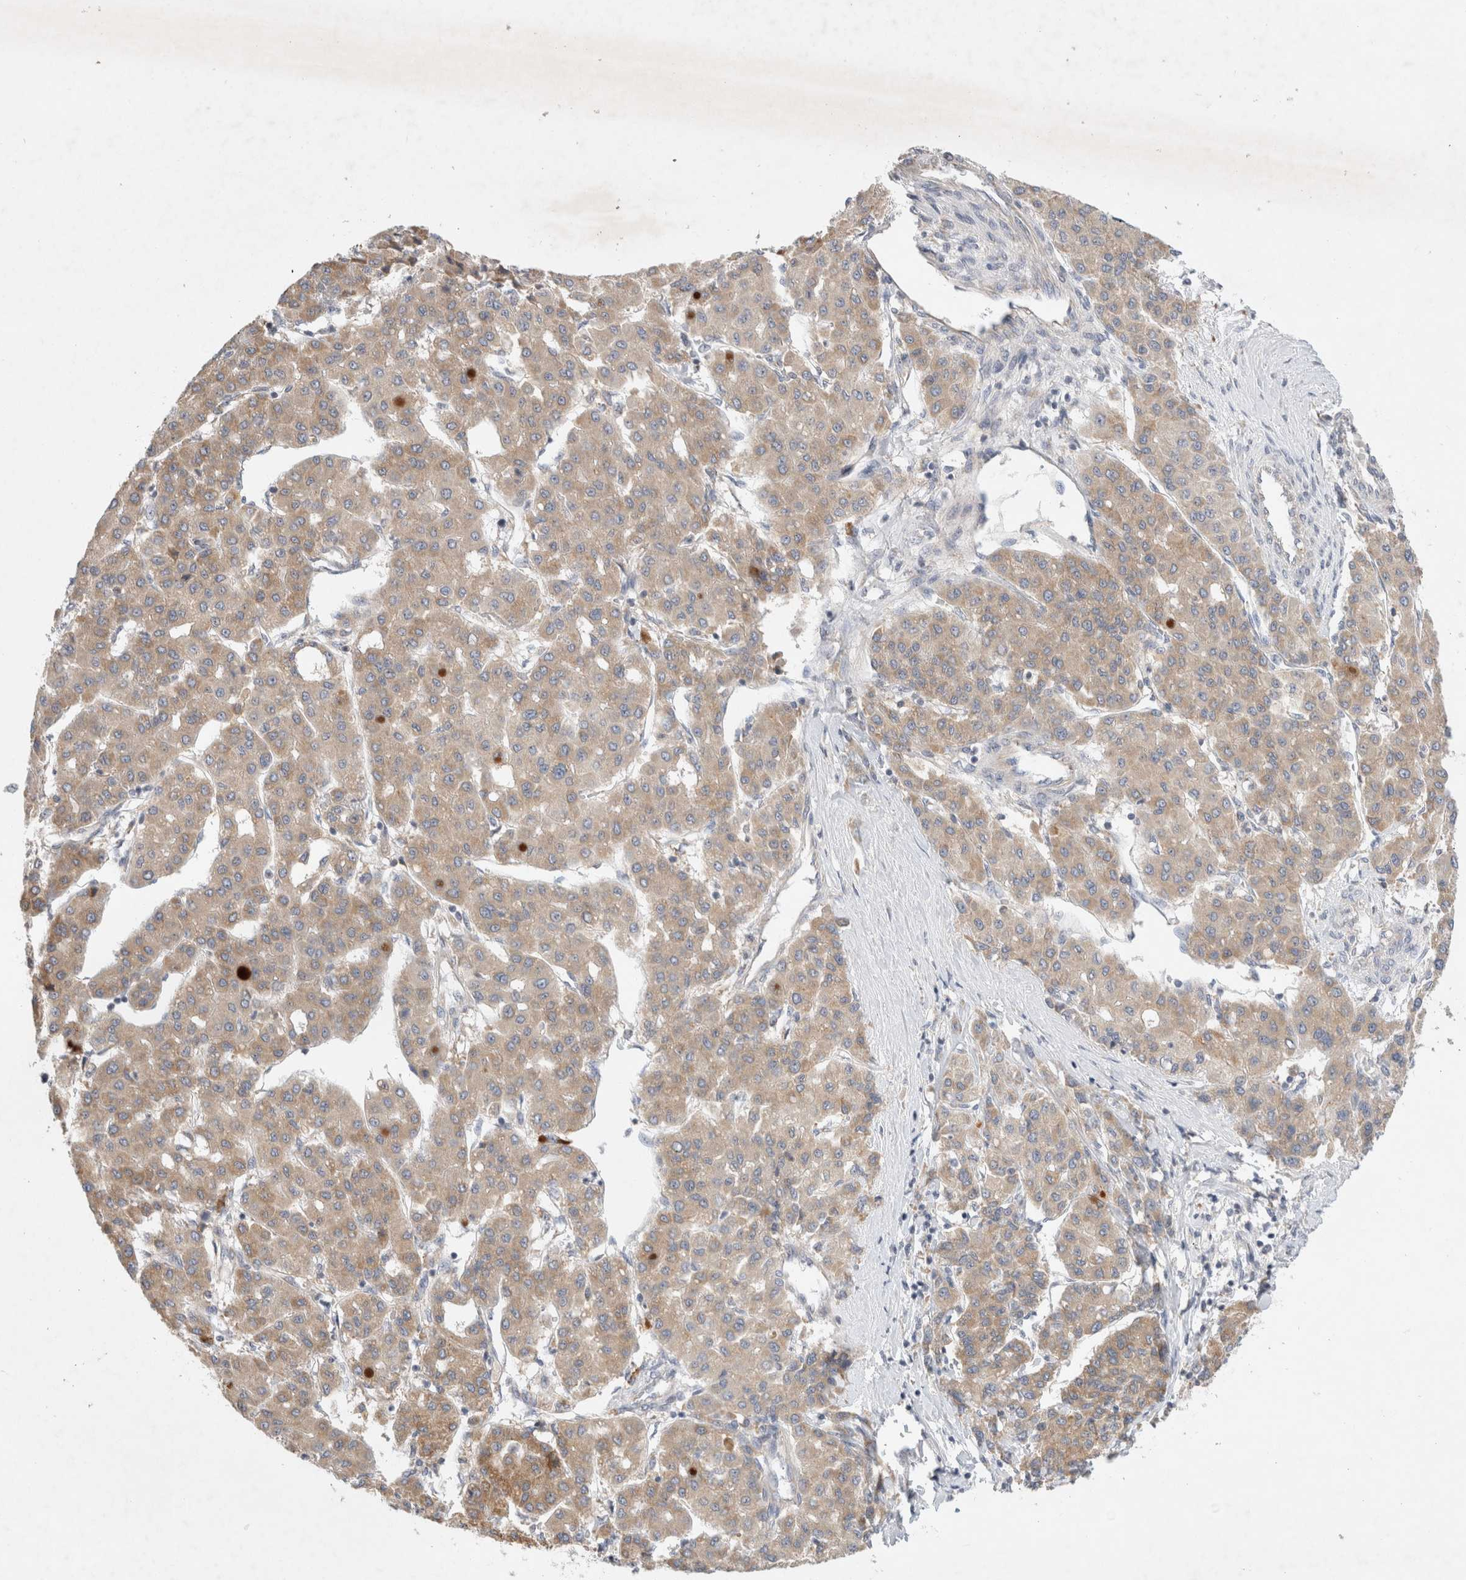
{"staining": {"intensity": "weak", "quantity": ">75%", "location": "cytoplasmic/membranous"}, "tissue": "liver cancer", "cell_type": "Tumor cells", "image_type": "cancer", "snomed": [{"axis": "morphology", "description": "Carcinoma, Hepatocellular, NOS"}, {"axis": "topography", "description": "Liver"}], "caption": "Immunohistochemistry photomicrograph of neoplastic tissue: liver cancer (hepatocellular carcinoma) stained using immunohistochemistry (IHC) reveals low levels of weak protein expression localized specifically in the cytoplasmic/membranous of tumor cells, appearing as a cytoplasmic/membranous brown color.", "gene": "NEDD4L", "patient": {"sex": "male", "age": 65}}